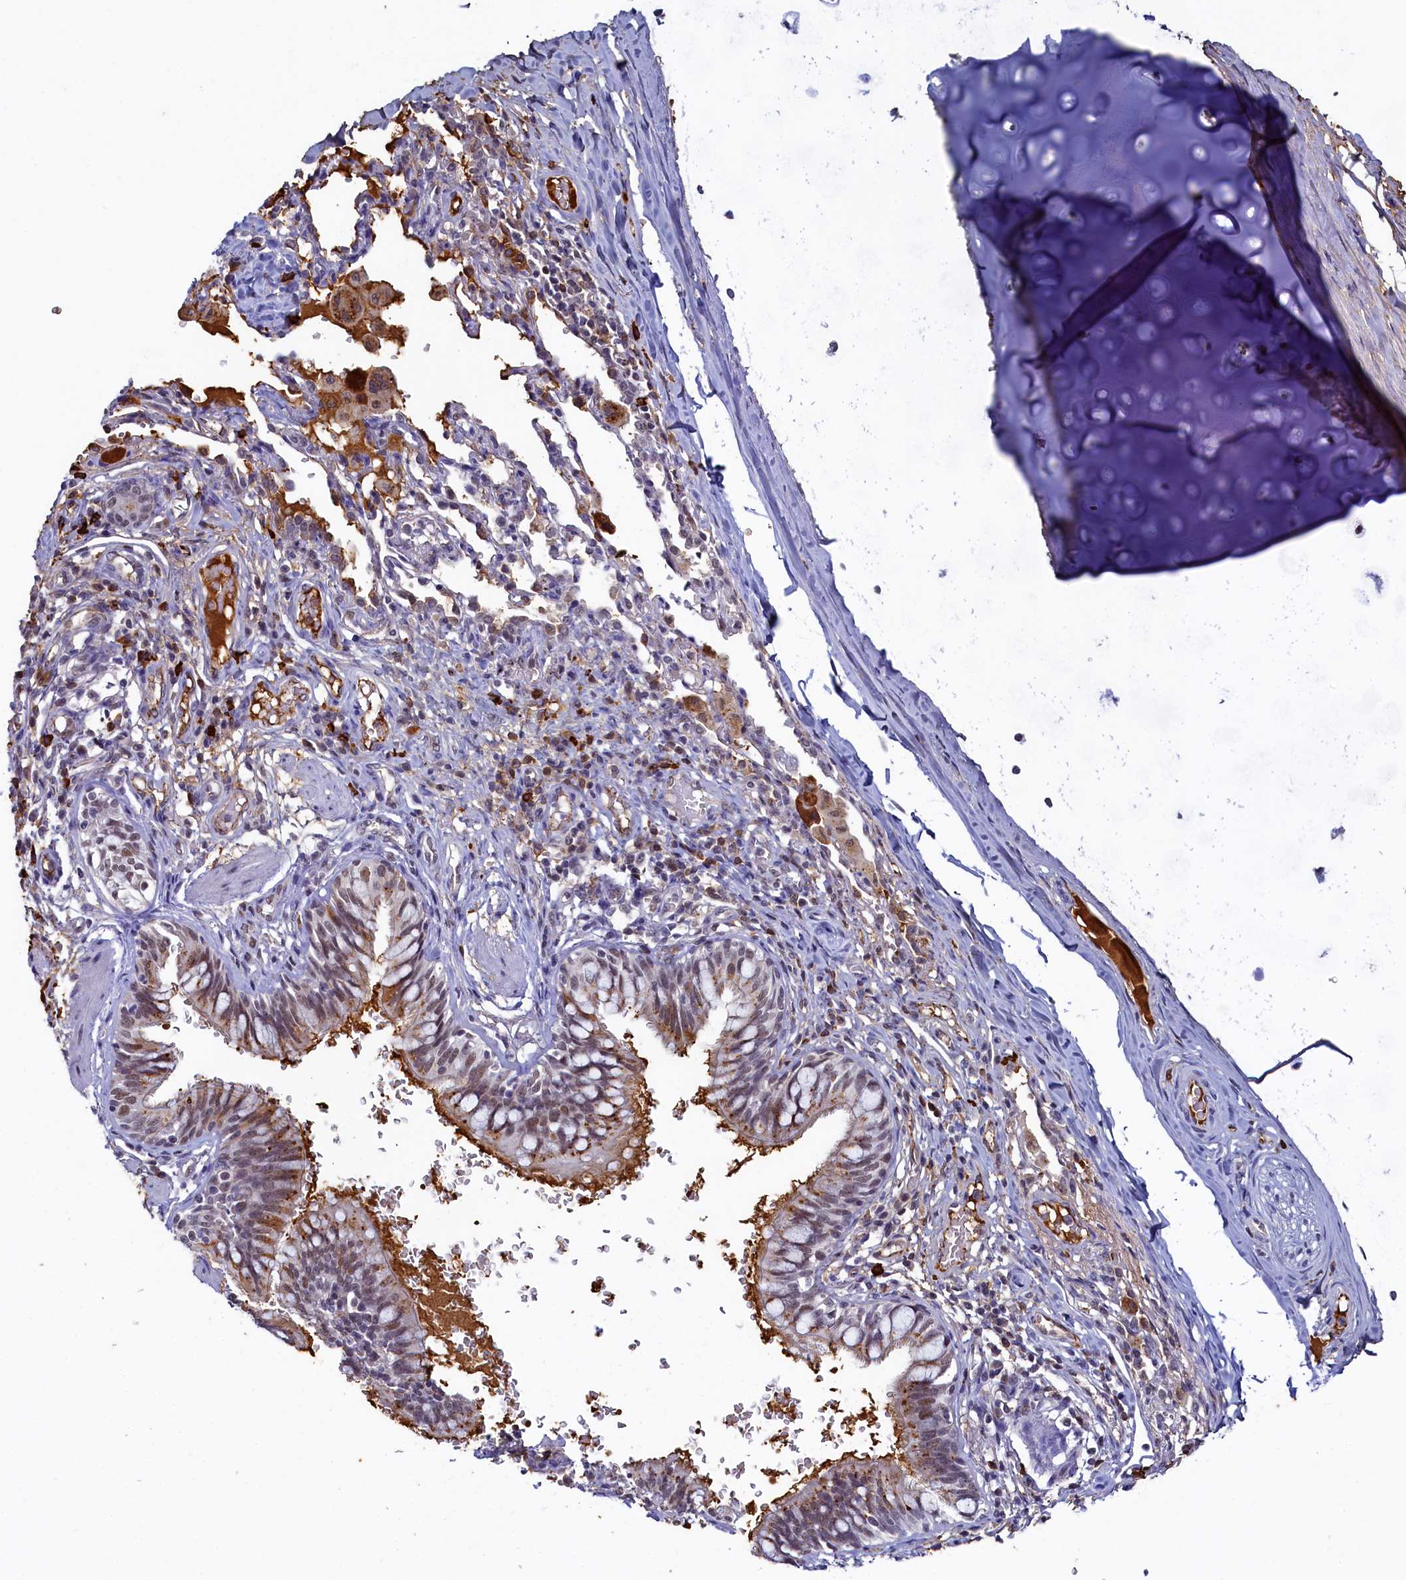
{"staining": {"intensity": "moderate", "quantity": "25%-75%", "location": "nuclear"}, "tissue": "bronchus", "cell_type": "Respiratory epithelial cells", "image_type": "normal", "snomed": [{"axis": "morphology", "description": "Normal tissue, NOS"}, {"axis": "topography", "description": "Cartilage tissue"}, {"axis": "topography", "description": "Bronchus"}], "caption": "High-magnification brightfield microscopy of benign bronchus stained with DAB (brown) and counterstained with hematoxylin (blue). respiratory epithelial cells exhibit moderate nuclear positivity is seen in approximately25%-75% of cells. The staining is performed using DAB (3,3'-diaminobenzidine) brown chromogen to label protein expression. The nuclei are counter-stained blue using hematoxylin.", "gene": "INTS14", "patient": {"sex": "female", "age": 36}}